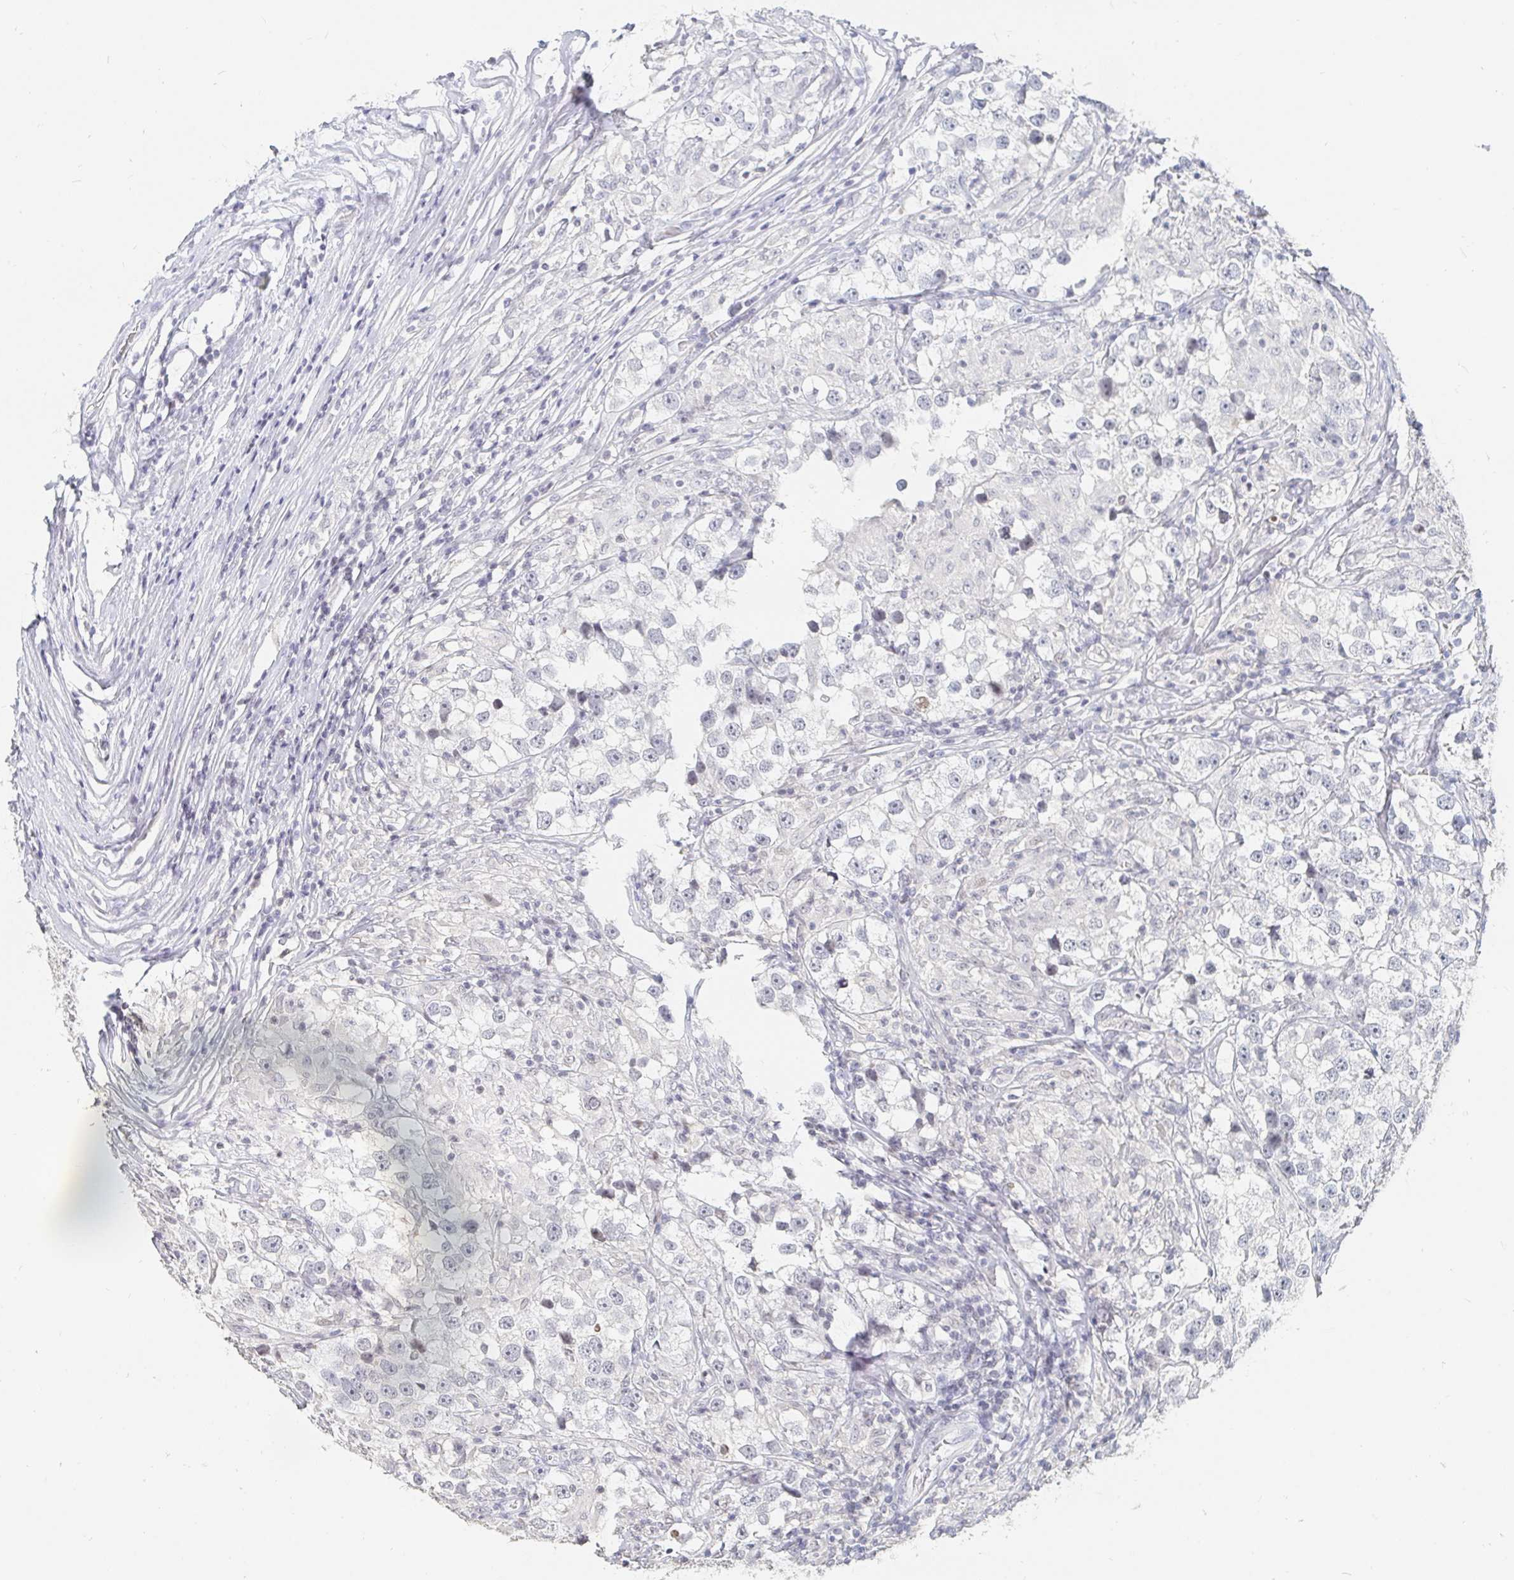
{"staining": {"intensity": "negative", "quantity": "none", "location": "none"}, "tissue": "testis cancer", "cell_type": "Tumor cells", "image_type": "cancer", "snomed": [{"axis": "morphology", "description": "Seminoma, NOS"}, {"axis": "topography", "description": "Testis"}], "caption": "Immunohistochemistry photomicrograph of human testis cancer (seminoma) stained for a protein (brown), which displays no positivity in tumor cells. The staining was performed using DAB to visualize the protein expression in brown, while the nuclei were stained in blue with hematoxylin (Magnification: 20x).", "gene": "NME9", "patient": {"sex": "male", "age": 46}}